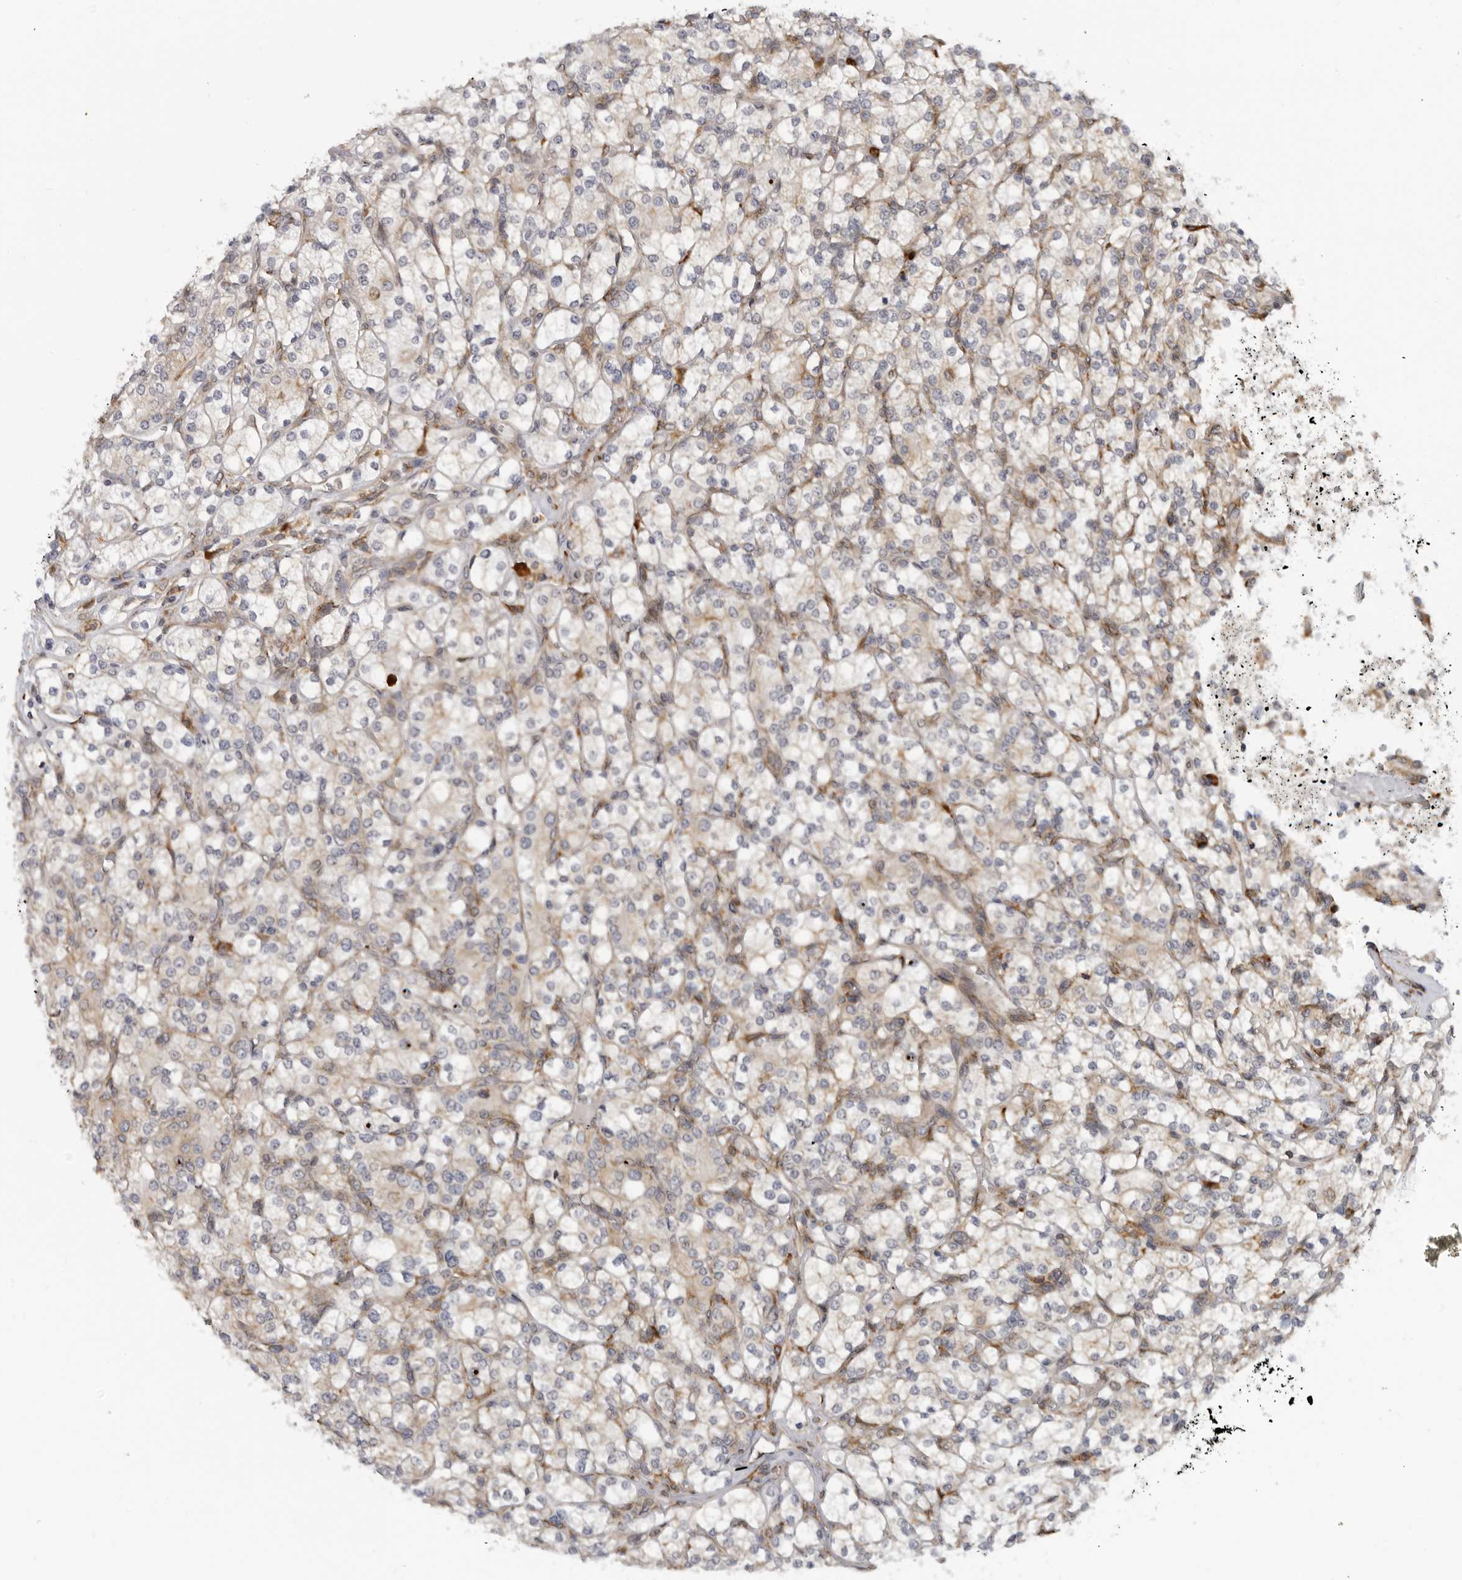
{"staining": {"intensity": "weak", "quantity": "<25%", "location": "cytoplasmic/membranous"}, "tissue": "renal cancer", "cell_type": "Tumor cells", "image_type": "cancer", "snomed": [{"axis": "morphology", "description": "Adenocarcinoma, NOS"}, {"axis": "topography", "description": "Kidney"}], "caption": "This is a image of IHC staining of renal cancer, which shows no staining in tumor cells.", "gene": "ALPK2", "patient": {"sex": "male", "age": 77}}